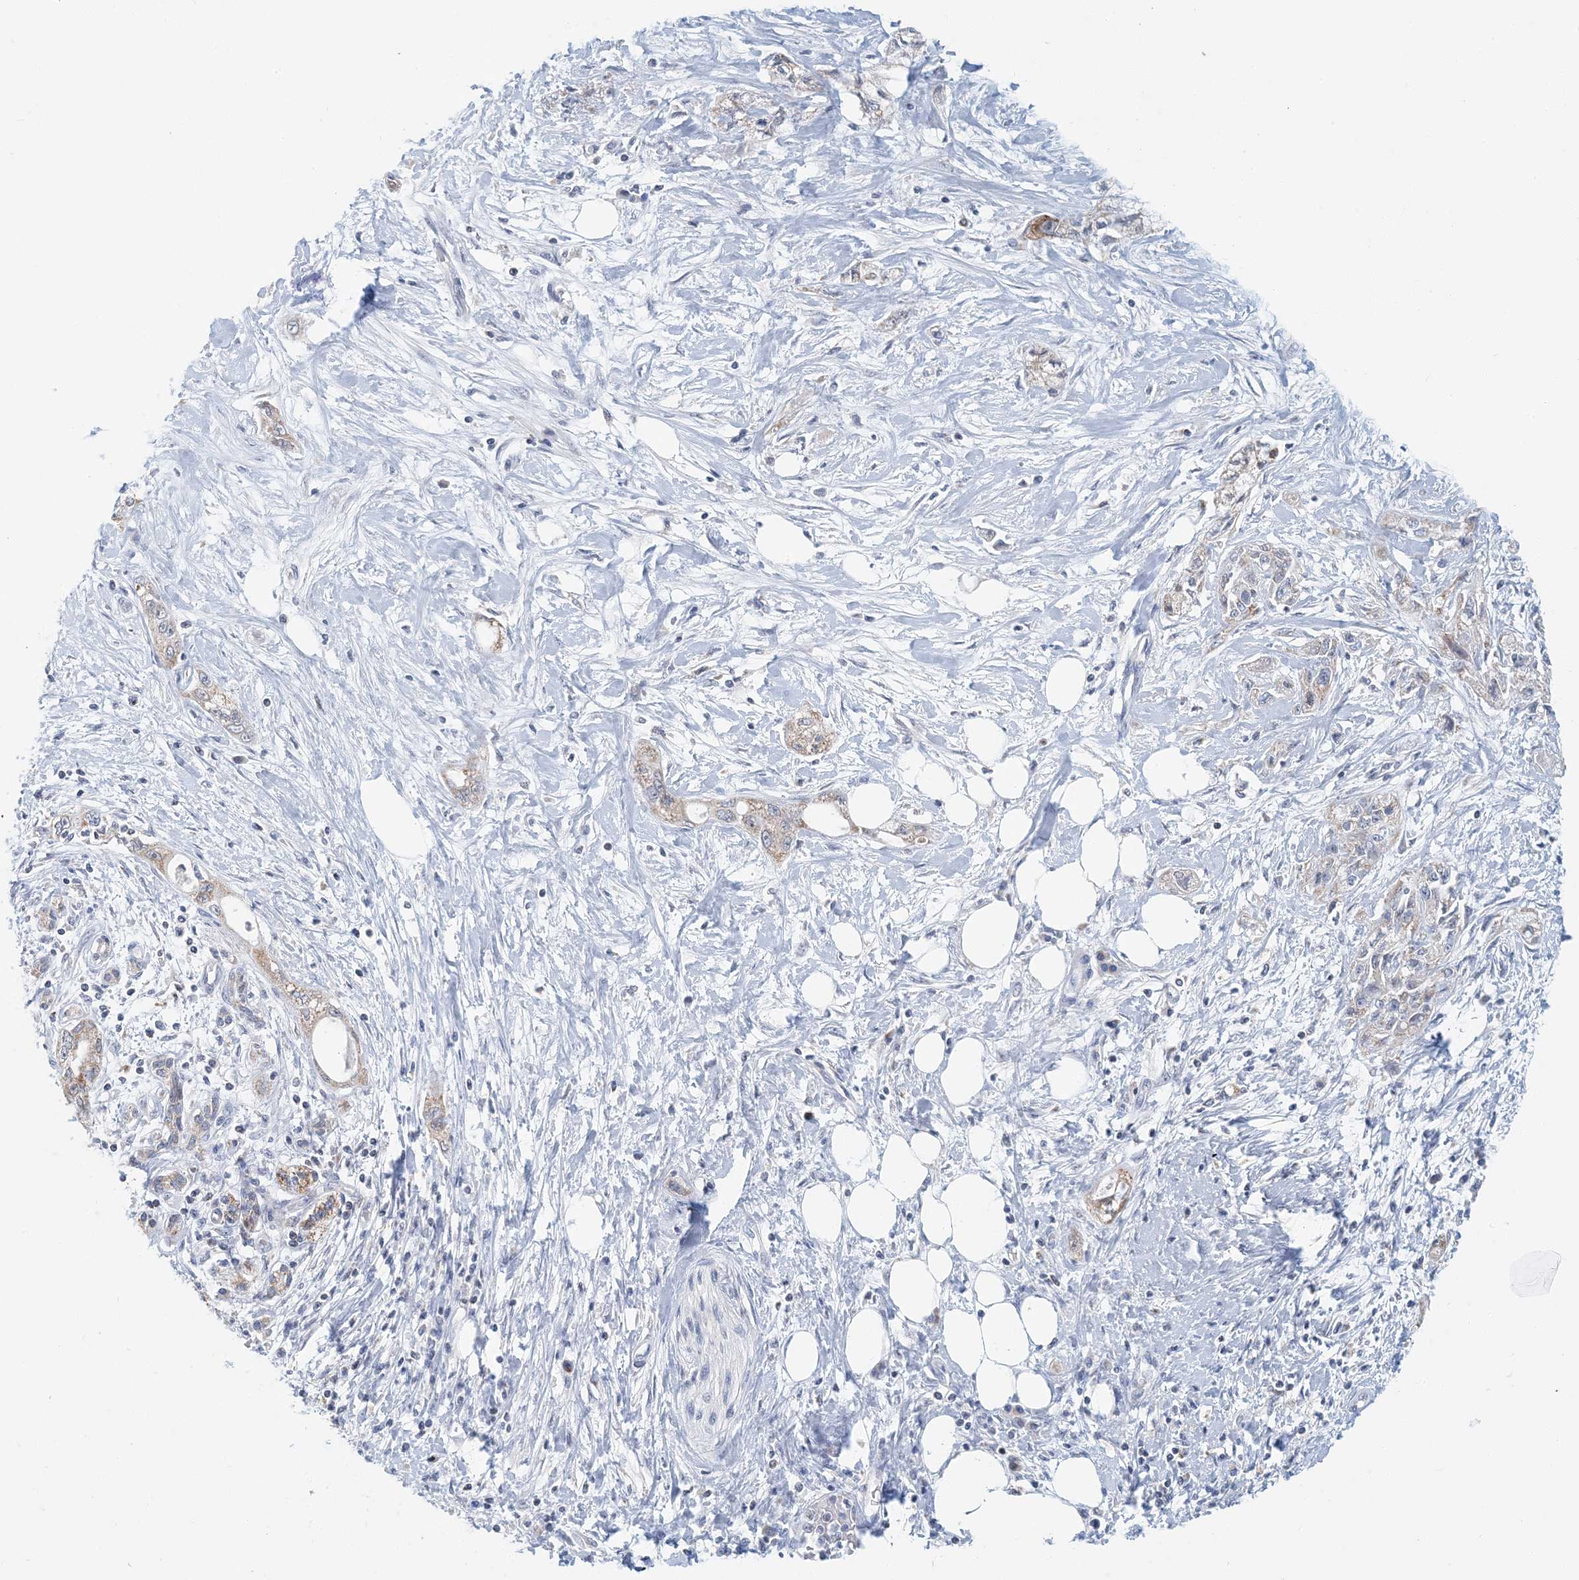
{"staining": {"intensity": "moderate", "quantity": ">75%", "location": "cytoplasmic/membranous"}, "tissue": "pancreatic cancer", "cell_type": "Tumor cells", "image_type": "cancer", "snomed": [{"axis": "morphology", "description": "Adenocarcinoma, NOS"}, {"axis": "topography", "description": "Pancreas"}], "caption": "Immunohistochemistry (IHC) micrograph of neoplastic tissue: human pancreatic adenocarcinoma stained using IHC demonstrates medium levels of moderate protein expression localized specifically in the cytoplasmic/membranous of tumor cells, appearing as a cytoplasmic/membranous brown color.", "gene": "BDH1", "patient": {"sex": "male", "age": 70}}